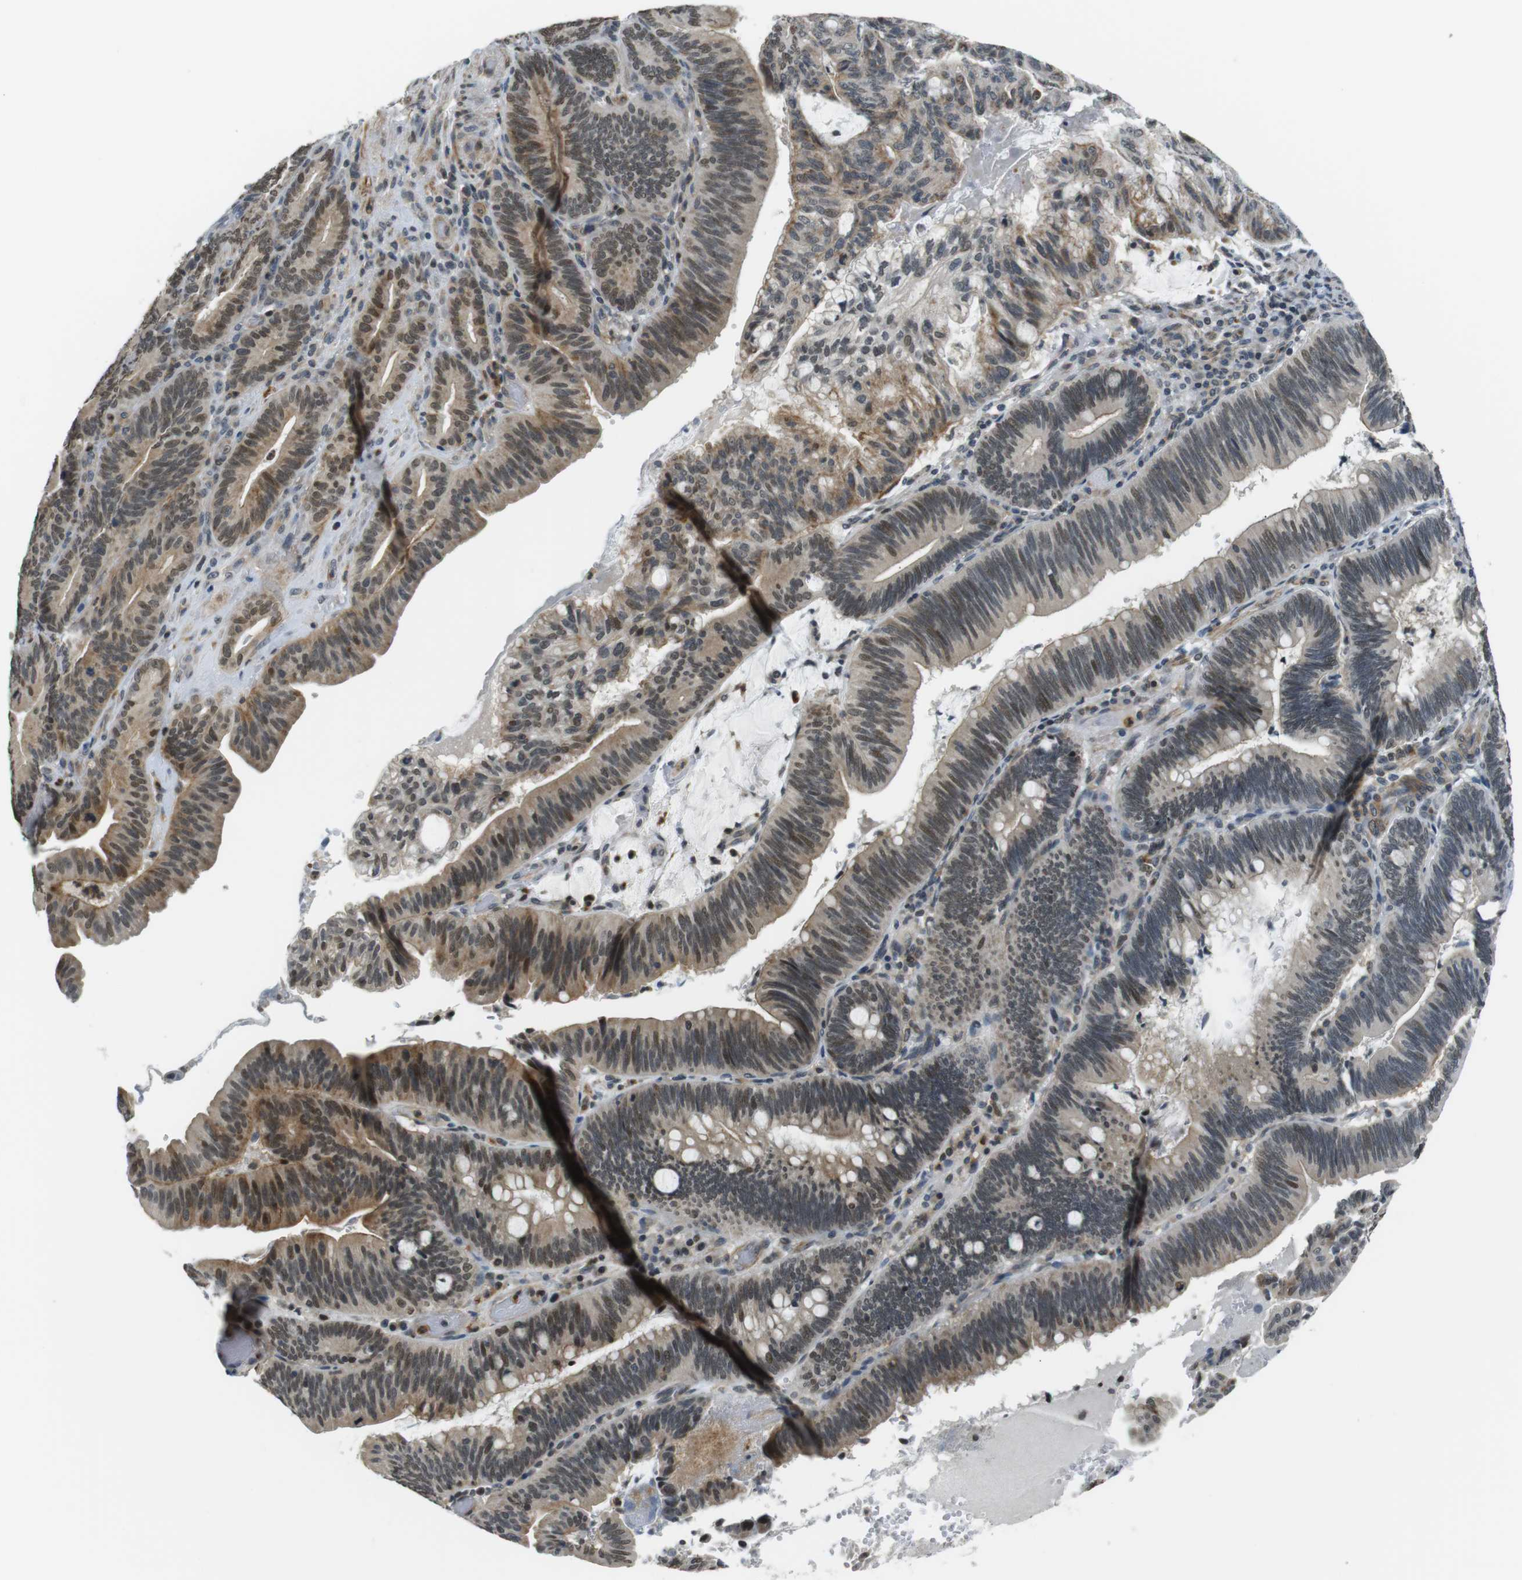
{"staining": {"intensity": "moderate", "quantity": ">75%", "location": "cytoplasmic/membranous,nuclear"}, "tissue": "pancreatic cancer", "cell_type": "Tumor cells", "image_type": "cancer", "snomed": [{"axis": "morphology", "description": "Adenocarcinoma, NOS"}, {"axis": "topography", "description": "Pancreas"}], "caption": "This is an image of immunohistochemistry staining of adenocarcinoma (pancreatic), which shows moderate staining in the cytoplasmic/membranous and nuclear of tumor cells.", "gene": "USP7", "patient": {"sex": "male", "age": 82}}